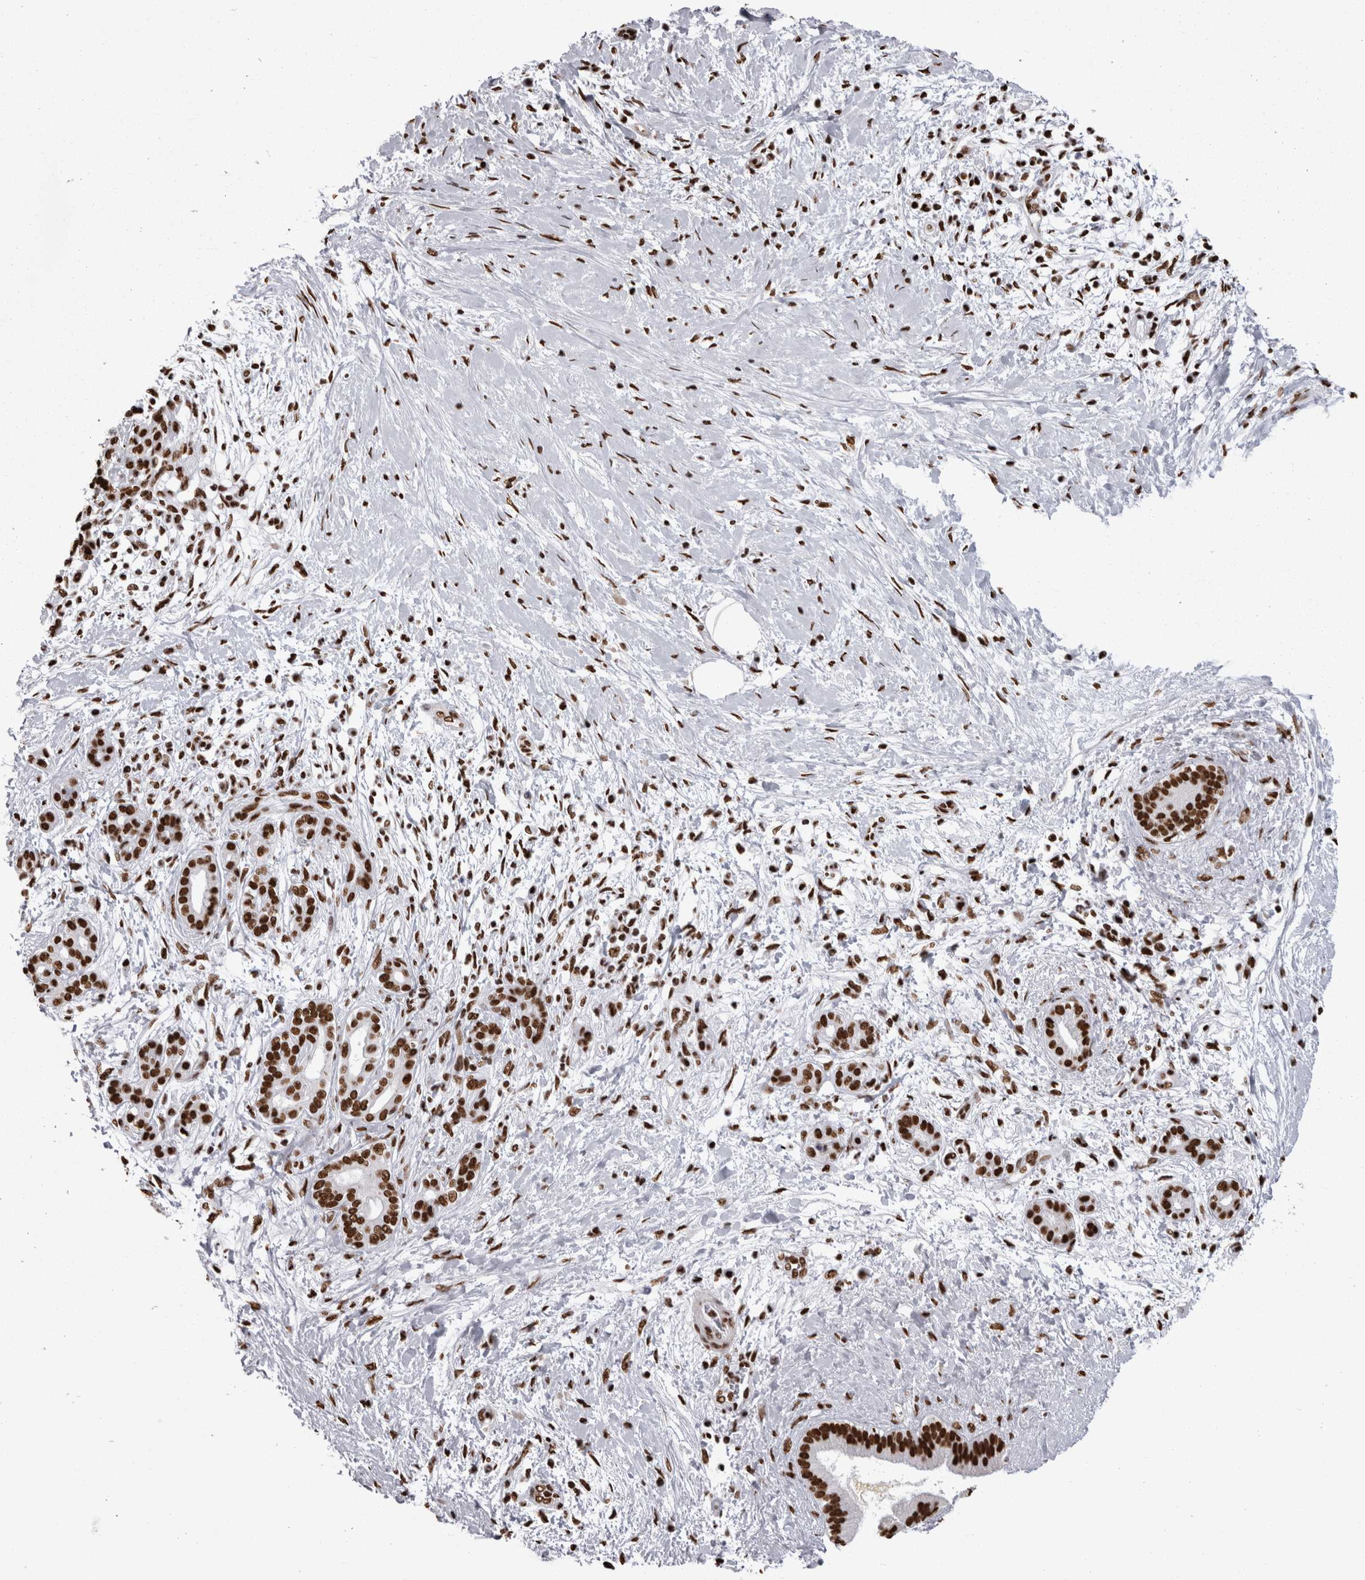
{"staining": {"intensity": "strong", "quantity": ">75%", "location": "nuclear"}, "tissue": "pancreatic cancer", "cell_type": "Tumor cells", "image_type": "cancer", "snomed": [{"axis": "morphology", "description": "Adenocarcinoma, NOS"}, {"axis": "topography", "description": "Pancreas"}], "caption": "This is a photomicrograph of IHC staining of pancreatic adenocarcinoma, which shows strong positivity in the nuclear of tumor cells.", "gene": "HNRNPM", "patient": {"sex": "male", "age": 58}}